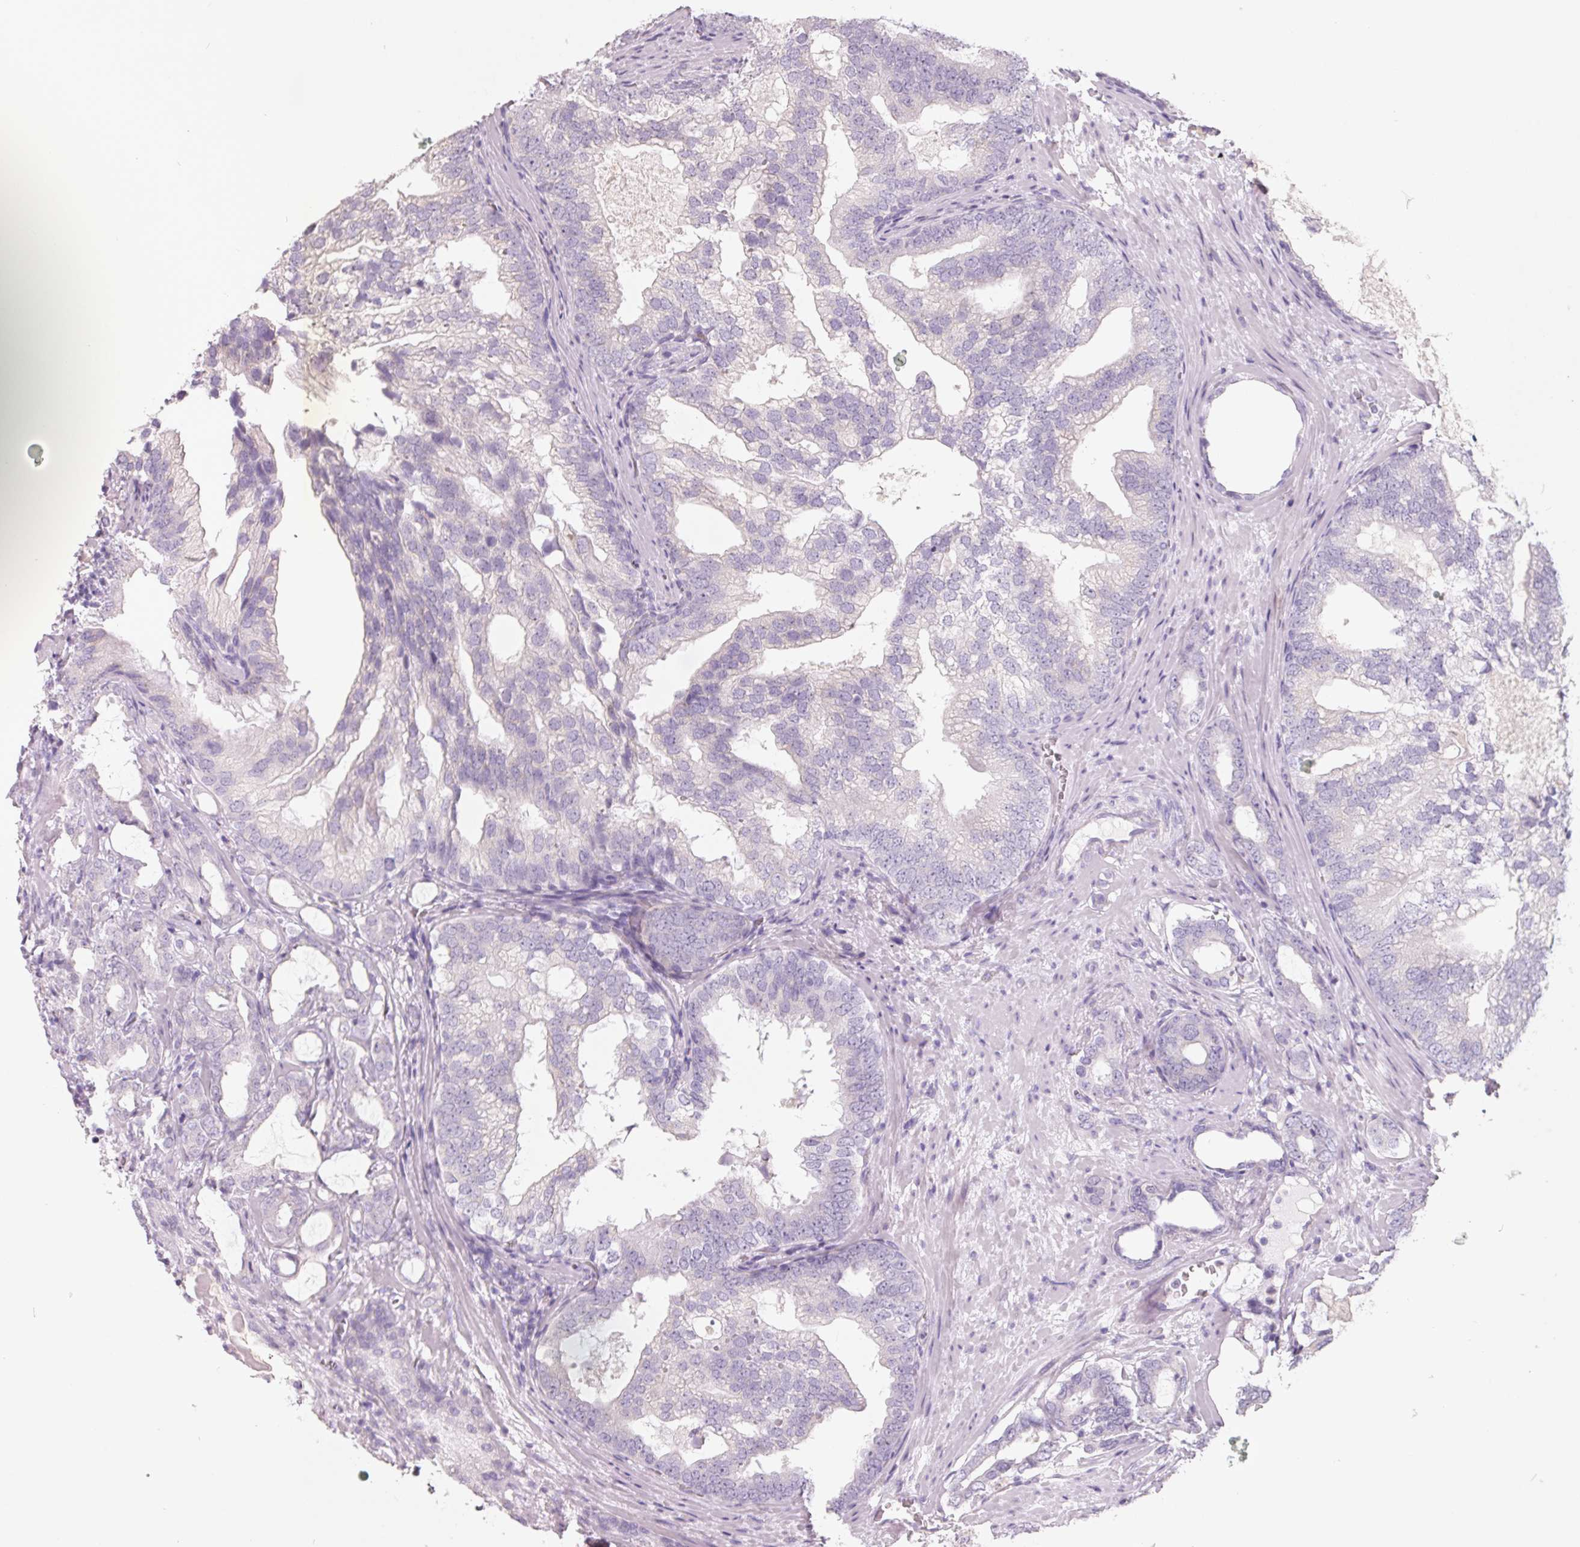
{"staining": {"intensity": "negative", "quantity": "none", "location": "none"}, "tissue": "prostate cancer", "cell_type": "Tumor cells", "image_type": "cancer", "snomed": [{"axis": "morphology", "description": "Adenocarcinoma, High grade"}, {"axis": "topography", "description": "Prostate"}], "caption": "Photomicrograph shows no significant protein expression in tumor cells of adenocarcinoma (high-grade) (prostate).", "gene": "FTCD", "patient": {"sex": "male", "age": 75}}